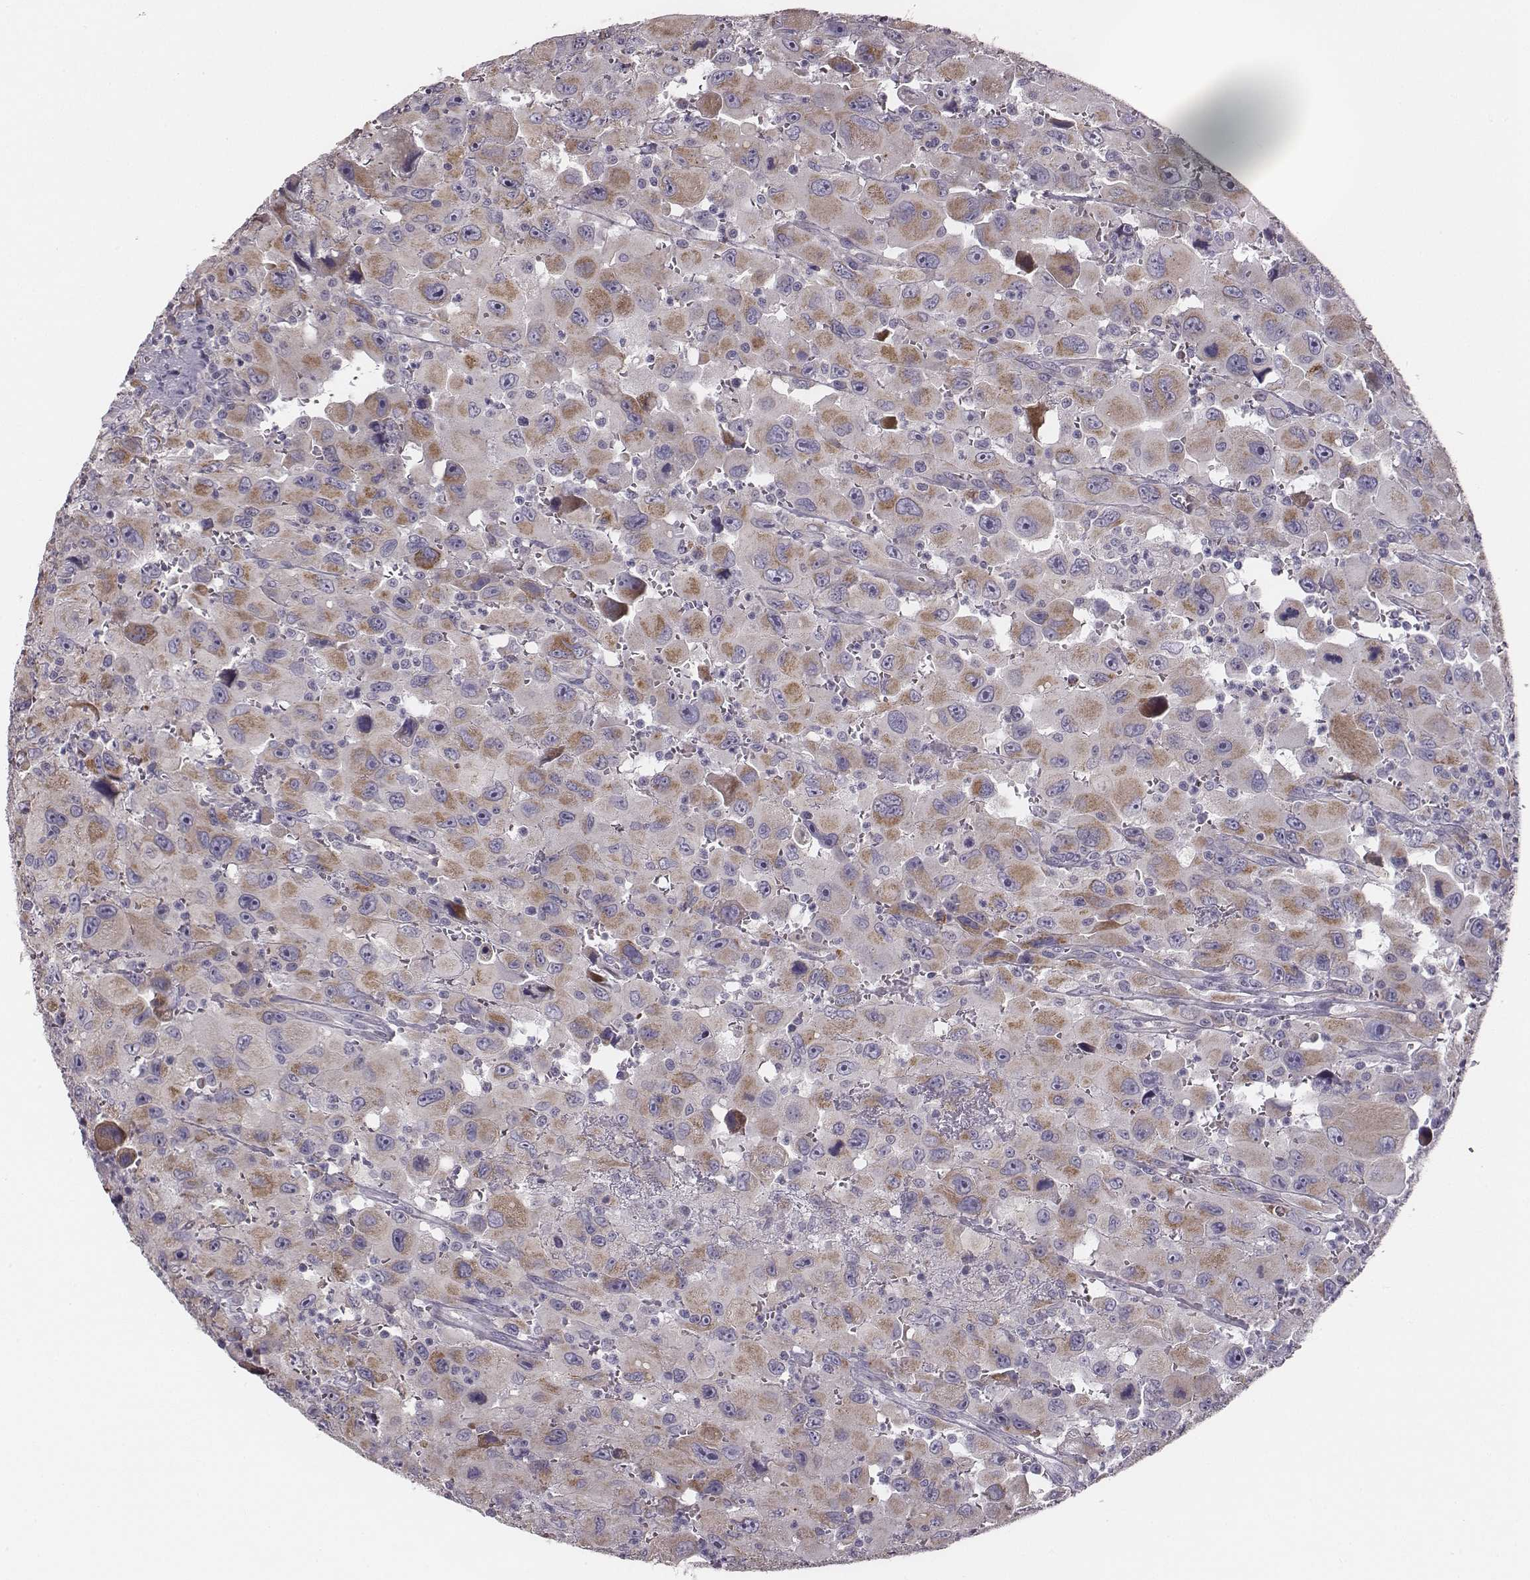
{"staining": {"intensity": "weak", "quantity": ">75%", "location": "cytoplasmic/membranous"}, "tissue": "head and neck cancer", "cell_type": "Tumor cells", "image_type": "cancer", "snomed": [{"axis": "morphology", "description": "Squamous cell carcinoma, NOS"}, {"axis": "morphology", "description": "Squamous cell carcinoma, metastatic, NOS"}, {"axis": "topography", "description": "Oral tissue"}, {"axis": "topography", "description": "Head-Neck"}], "caption": "Immunohistochemistry of human head and neck cancer demonstrates low levels of weak cytoplasmic/membranous staining in approximately >75% of tumor cells.", "gene": "UBL4B", "patient": {"sex": "female", "age": 85}}